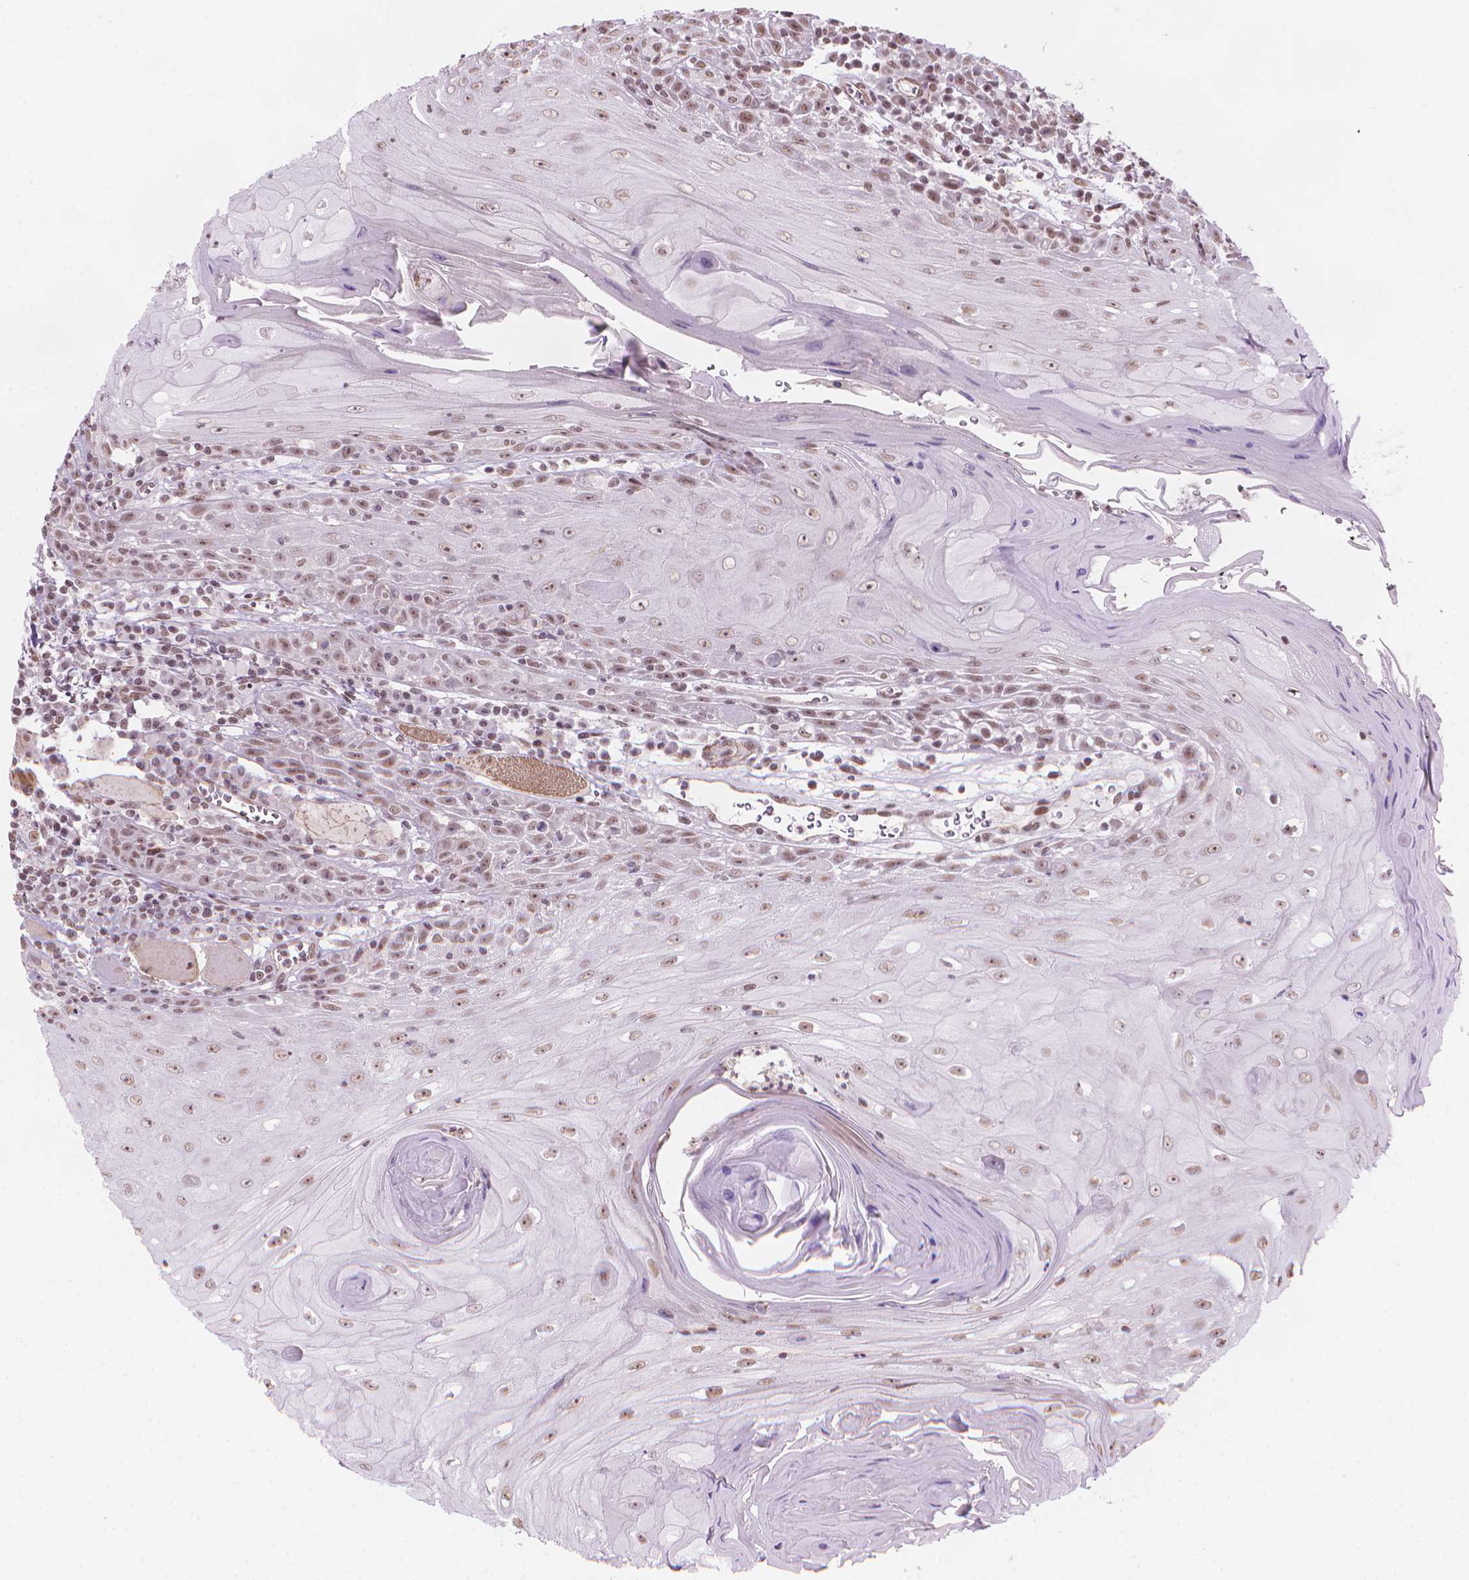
{"staining": {"intensity": "weak", "quantity": ">75%", "location": "nuclear"}, "tissue": "head and neck cancer", "cell_type": "Tumor cells", "image_type": "cancer", "snomed": [{"axis": "morphology", "description": "Normal tissue, NOS"}, {"axis": "morphology", "description": "Squamous cell carcinoma, NOS"}, {"axis": "topography", "description": "Oral tissue"}, {"axis": "topography", "description": "Head-Neck"}], "caption": "Tumor cells reveal weak nuclear positivity in approximately >75% of cells in squamous cell carcinoma (head and neck).", "gene": "HOXD4", "patient": {"sex": "male", "age": 52}}